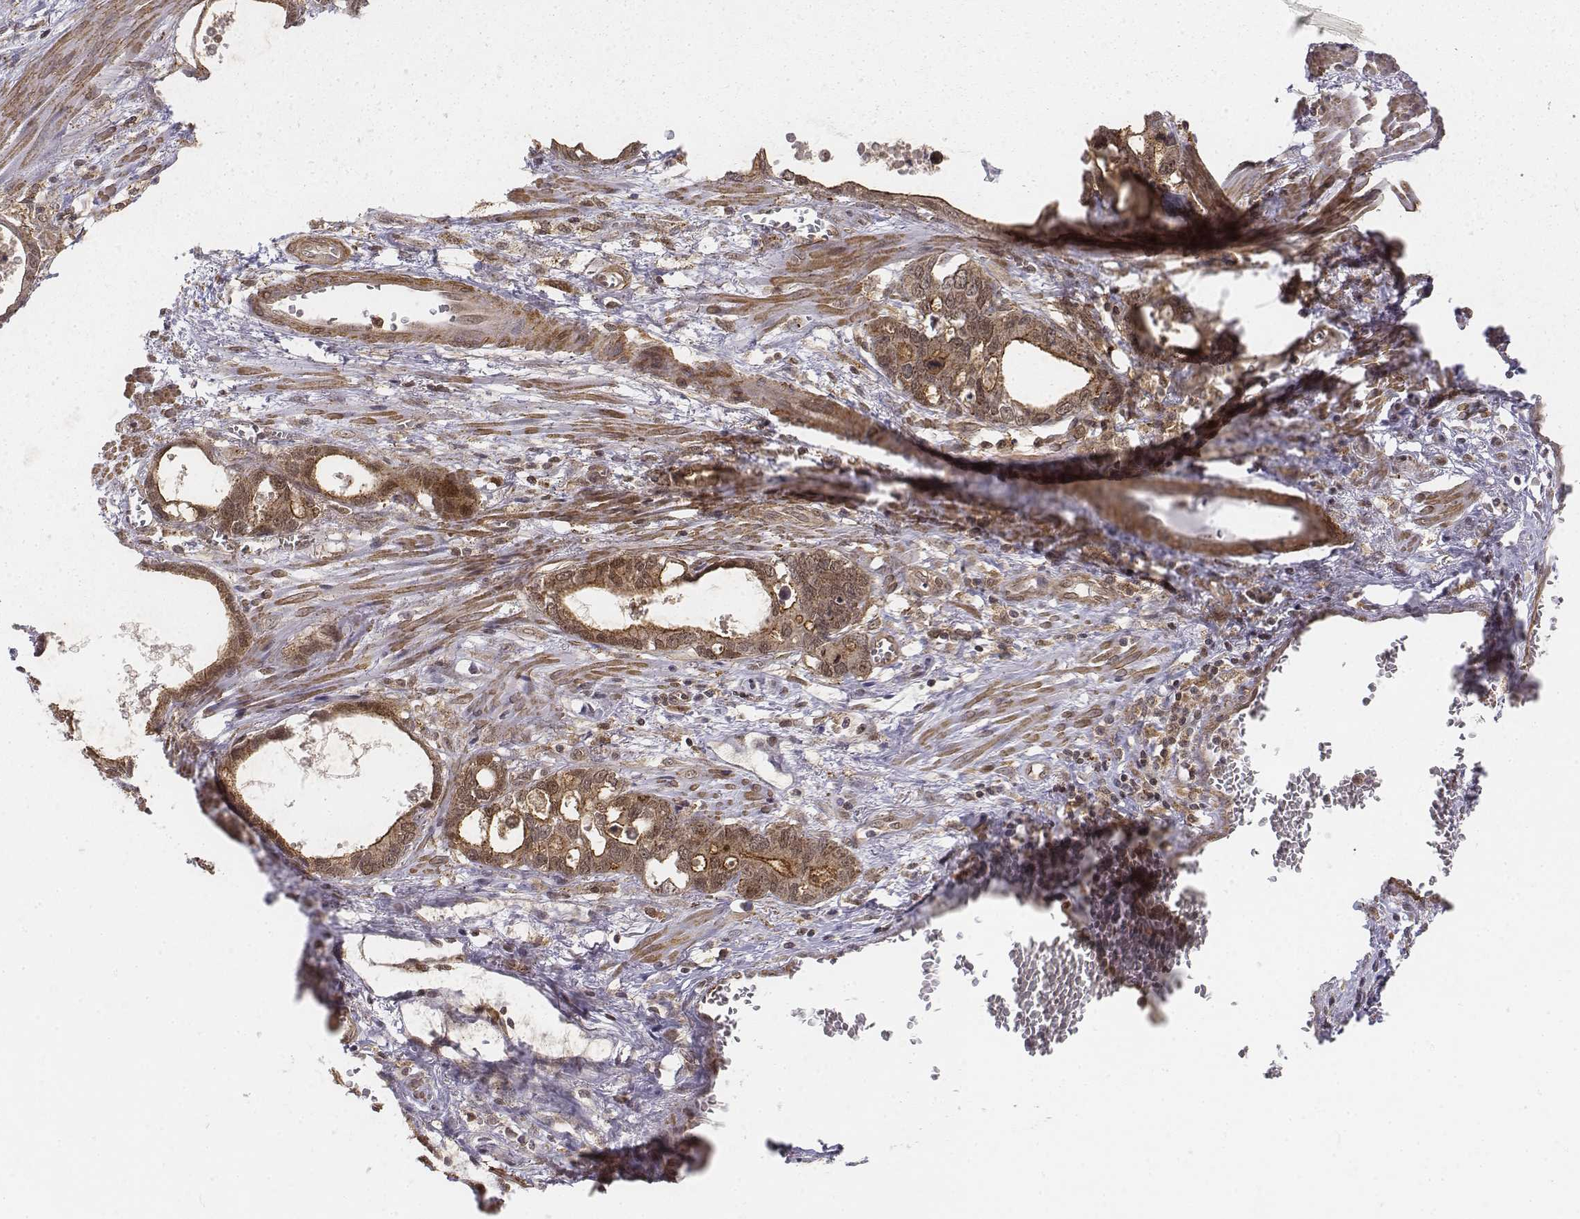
{"staining": {"intensity": "moderate", "quantity": ">75%", "location": "cytoplasmic/membranous,nuclear"}, "tissue": "stomach cancer", "cell_type": "Tumor cells", "image_type": "cancer", "snomed": [{"axis": "morphology", "description": "Normal tissue, NOS"}, {"axis": "morphology", "description": "Adenocarcinoma, NOS"}, {"axis": "topography", "description": "Esophagus"}, {"axis": "topography", "description": "Stomach, upper"}], "caption": "There is medium levels of moderate cytoplasmic/membranous and nuclear staining in tumor cells of stomach adenocarcinoma, as demonstrated by immunohistochemical staining (brown color).", "gene": "ZFYVE19", "patient": {"sex": "male", "age": 74}}